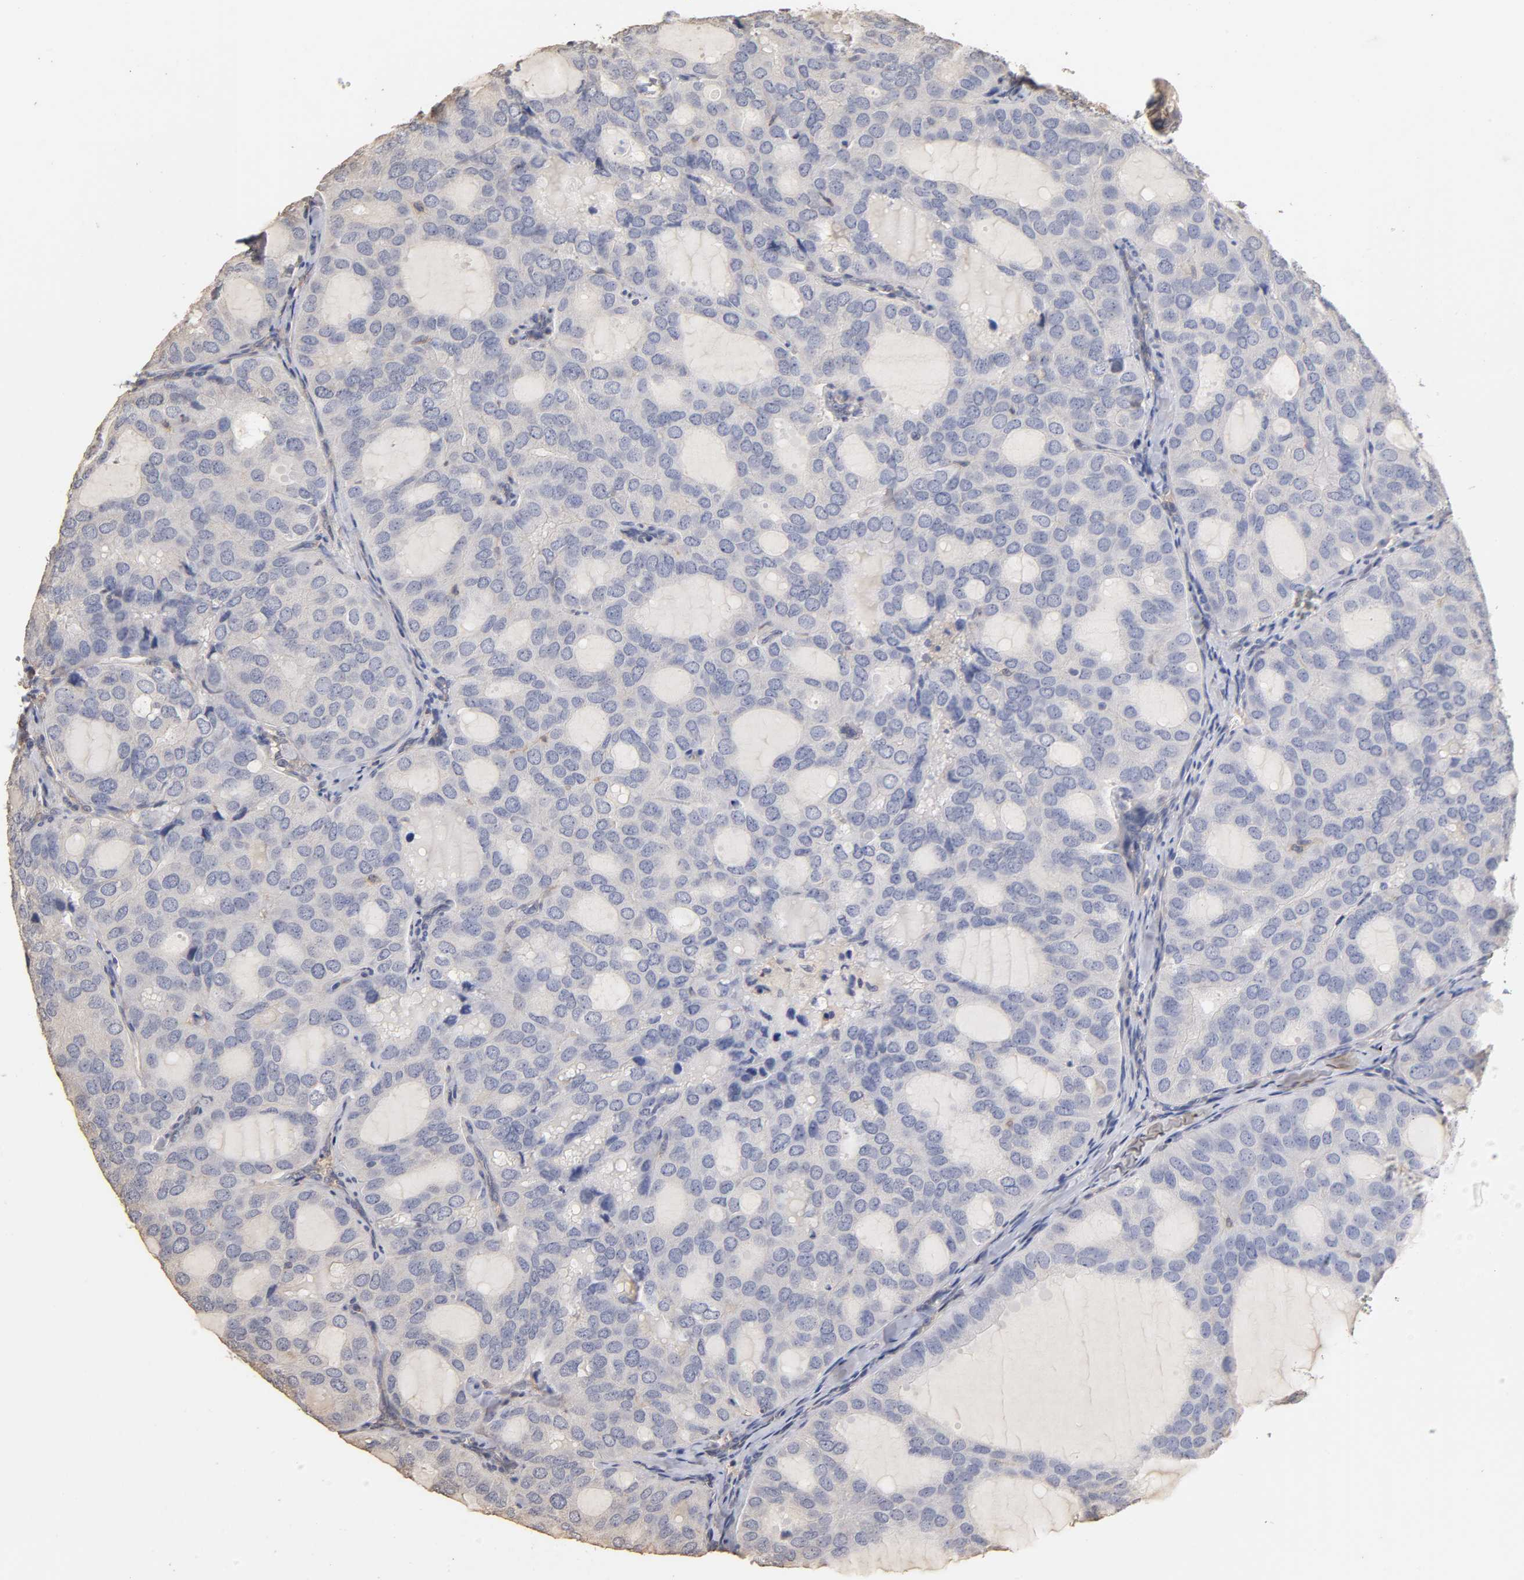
{"staining": {"intensity": "negative", "quantity": "none", "location": "none"}, "tissue": "thyroid cancer", "cell_type": "Tumor cells", "image_type": "cancer", "snomed": [{"axis": "morphology", "description": "Follicular adenoma carcinoma, NOS"}, {"axis": "topography", "description": "Thyroid gland"}], "caption": "The histopathology image shows no significant positivity in tumor cells of thyroid follicular adenoma carcinoma.", "gene": "VSIG4", "patient": {"sex": "male", "age": 75}}